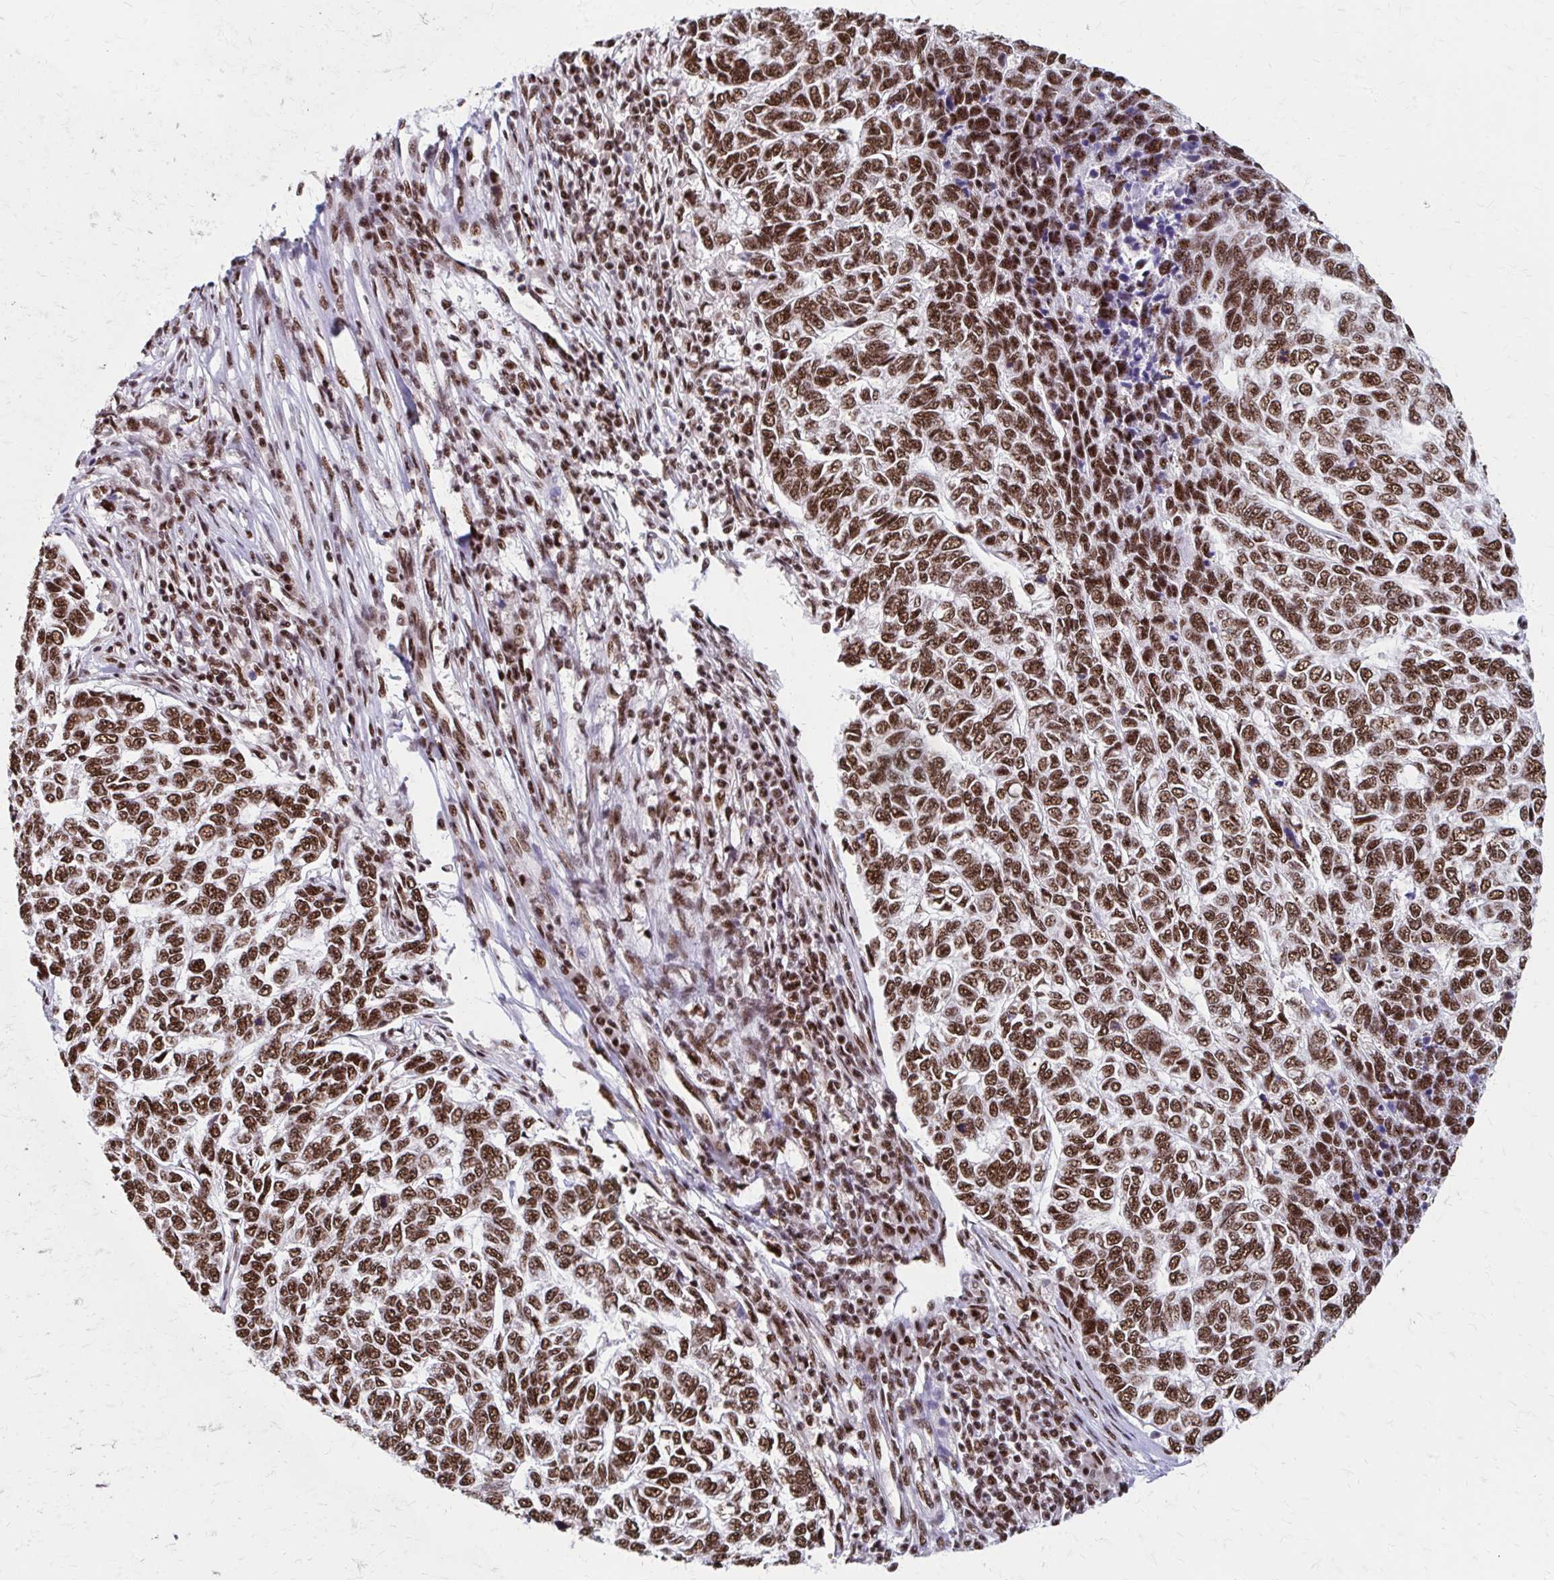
{"staining": {"intensity": "strong", "quantity": ">75%", "location": "nuclear"}, "tissue": "skin cancer", "cell_type": "Tumor cells", "image_type": "cancer", "snomed": [{"axis": "morphology", "description": "Basal cell carcinoma"}, {"axis": "topography", "description": "Skin"}], "caption": "A photomicrograph showing strong nuclear positivity in approximately >75% of tumor cells in skin basal cell carcinoma, as visualized by brown immunohistochemical staining.", "gene": "CNKSR3", "patient": {"sex": "female", "age": 65}}